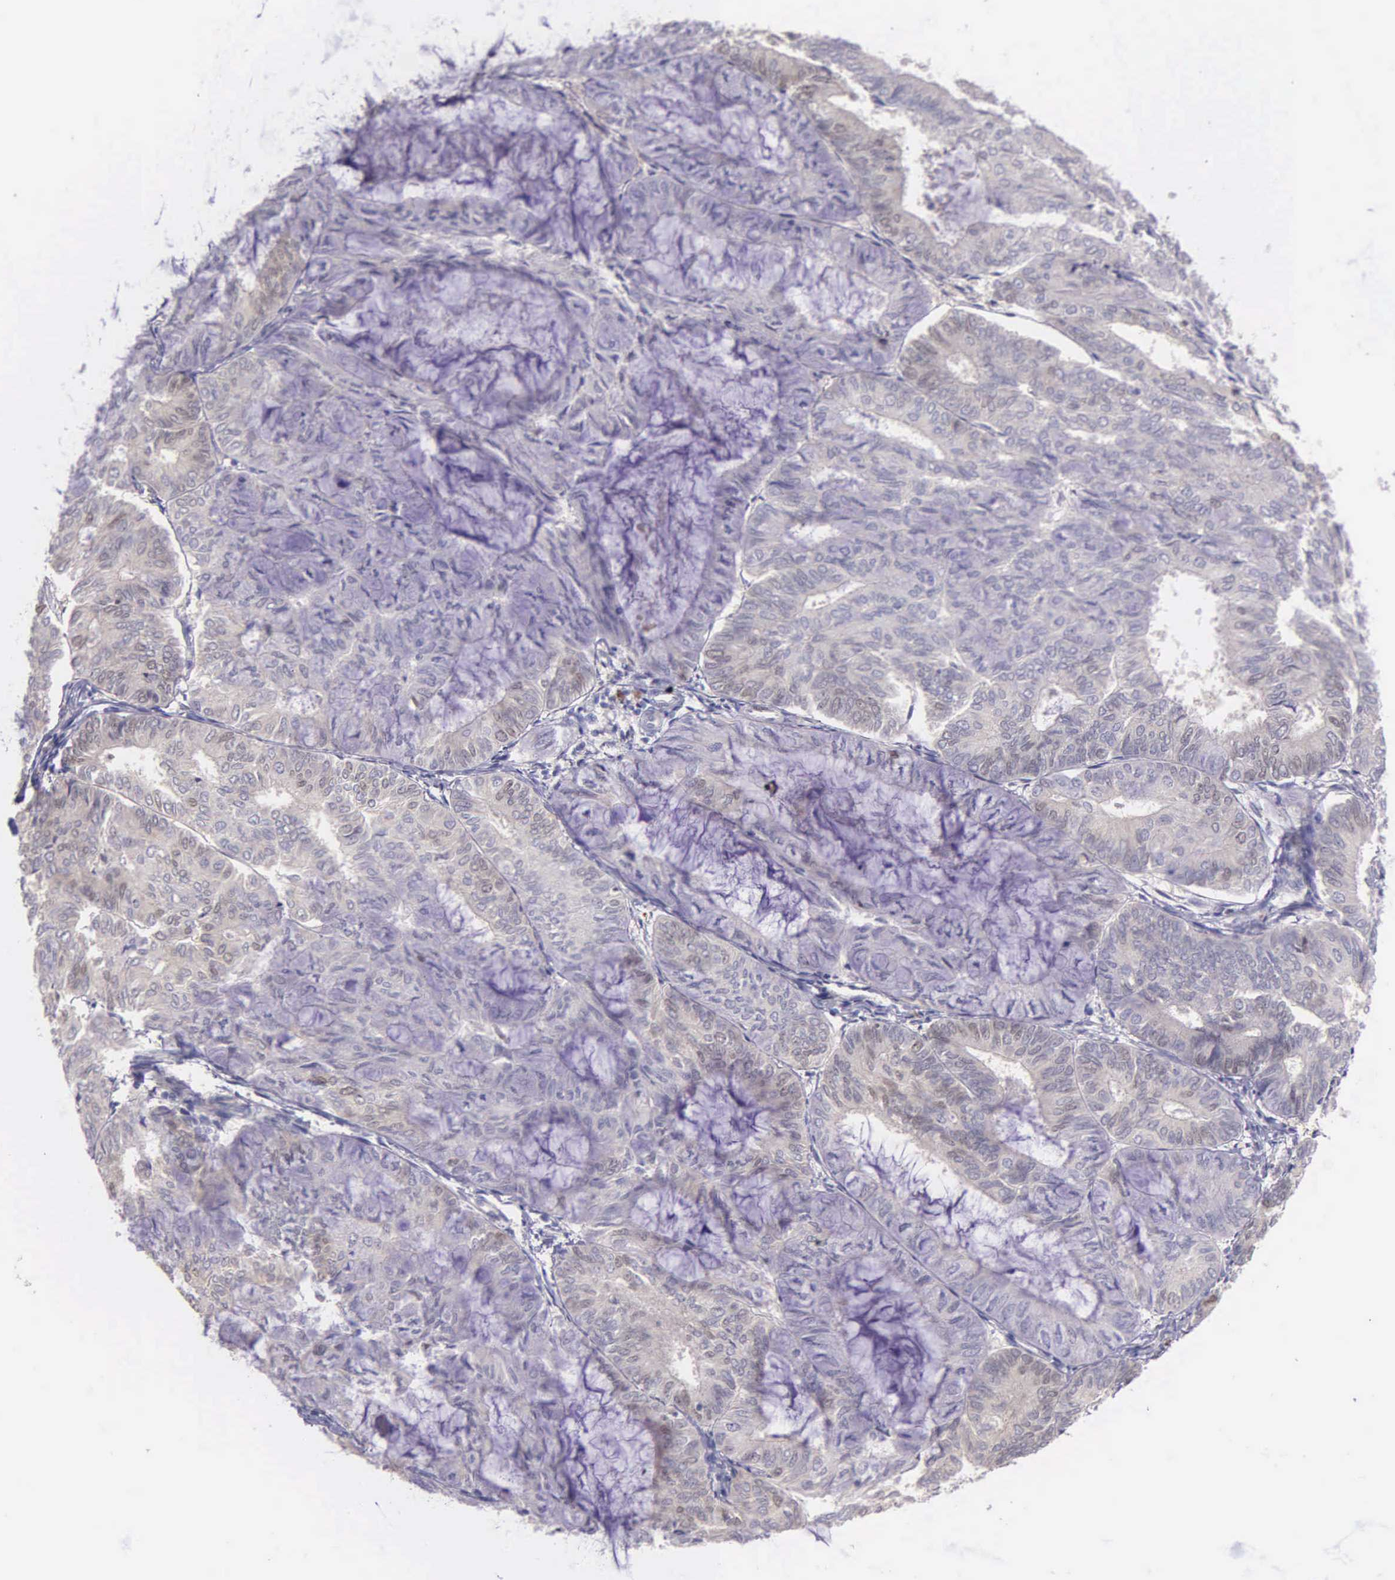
{"staining": {"intensity": "negative", "quantity": "none", "location": "none"}, "tissue": "endometrial cancer", "cell_type": "Tumor cells", "image_type": "cancer", "snomed": [{"axis": "morphology", "description": "Adenocarcinoma, NOS"}, {"axis": "topography", "description": "Endometrium"}], "caption": "The photomicrograph reveals no significant positivity in tumor cells of endometrial cancer (adenocarcinoma). Nuclei are stained in blue.", "gene": "MCM5", "patient": {"sex": "female", "age": 59}}